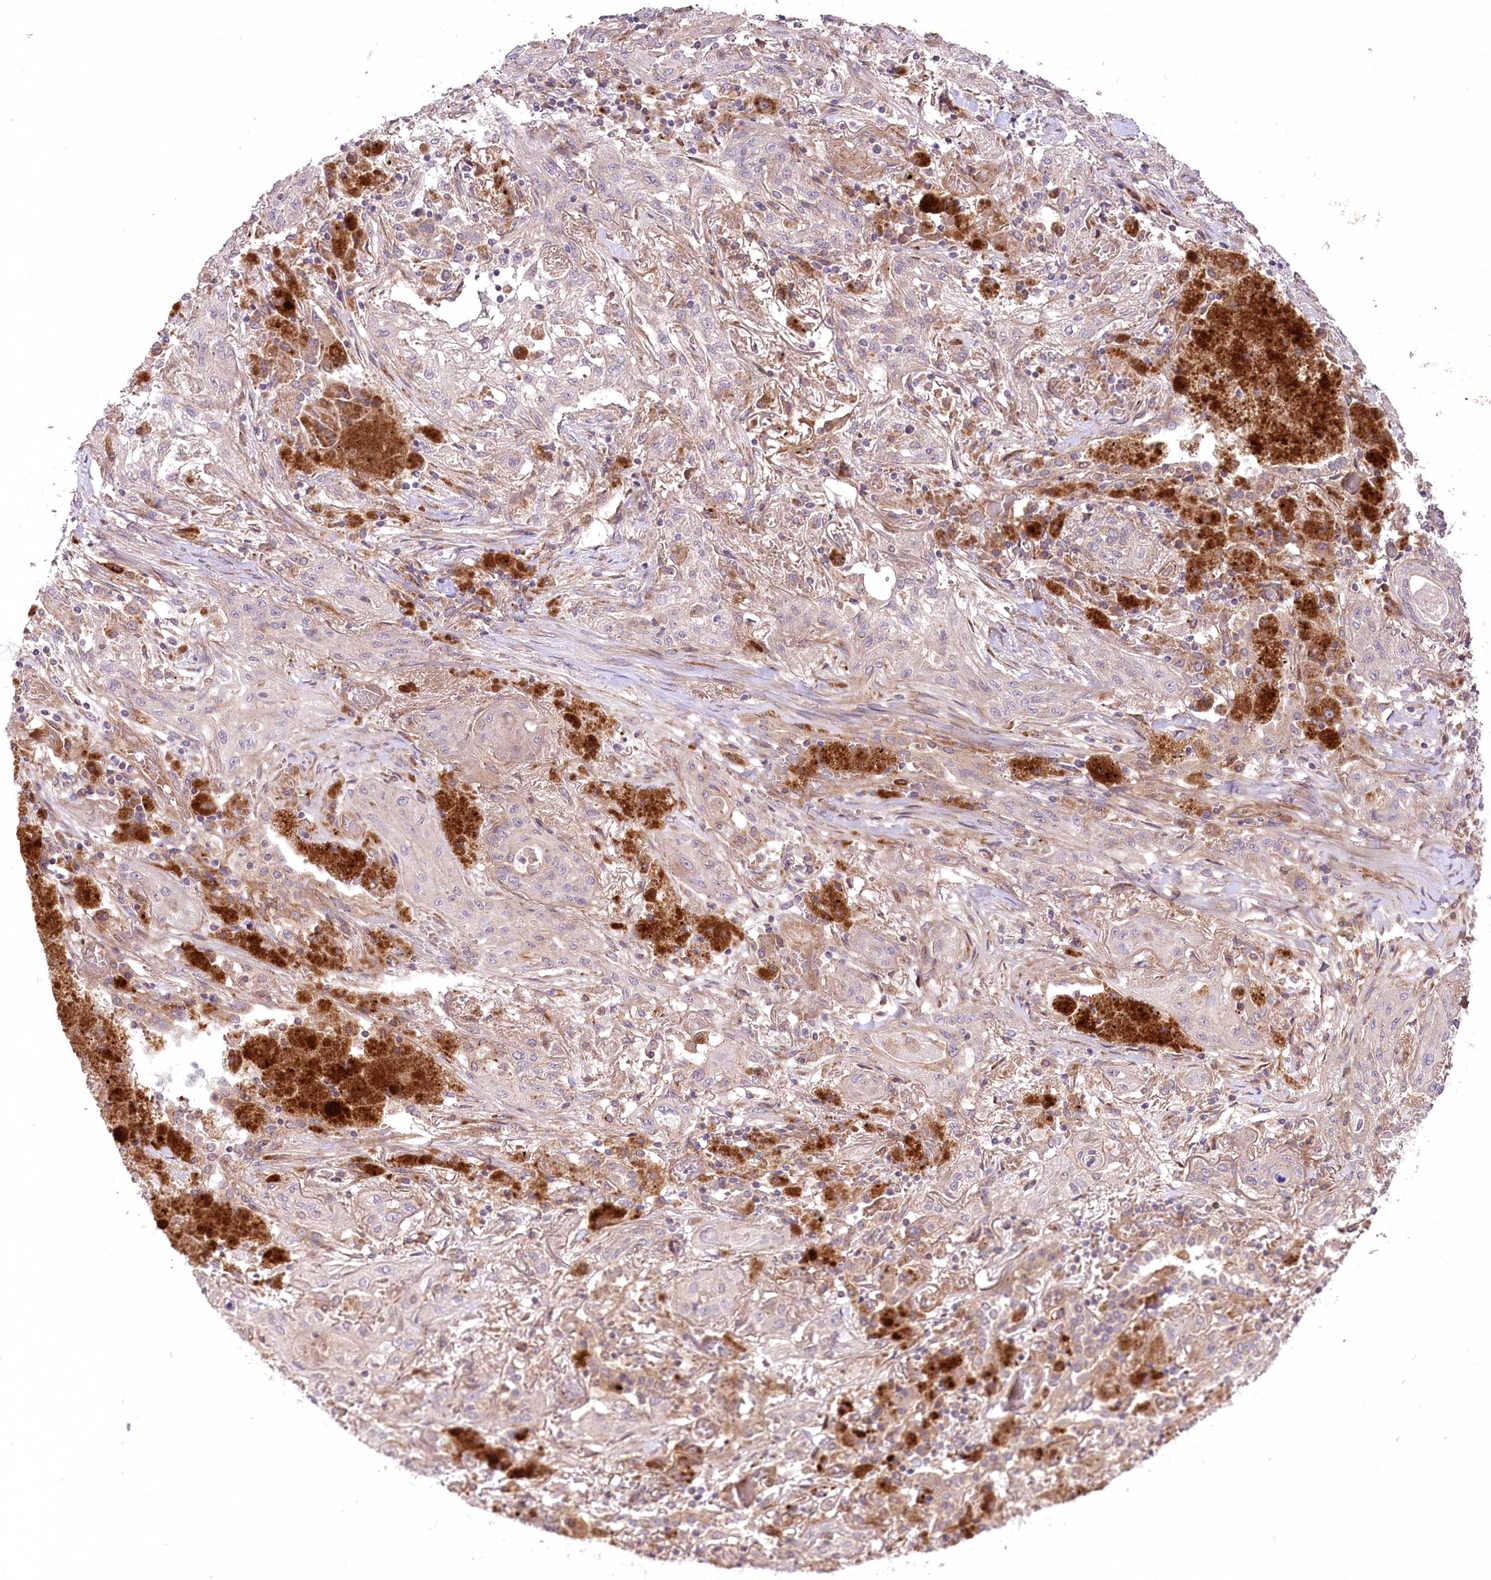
{"staining": {"intensity": "weak", "quantity": "<25%", "location": "cytoplasmic/membranous"}, "tissue": "lung cancer", "cell_type": "Tumor cells", "image_type": "cancer", "snomed": [{"axis": "morphology", "description": "Squamous cell carcinoma, NOS"}, {"axis": "topography", "description": "Lung"}], "caption": "Tumor cells are negative for brown protein staining in lung cancer (squamous cell carcinoma).", "gene": "PSTK", "patient": {"sex": "female", "age": 47}}